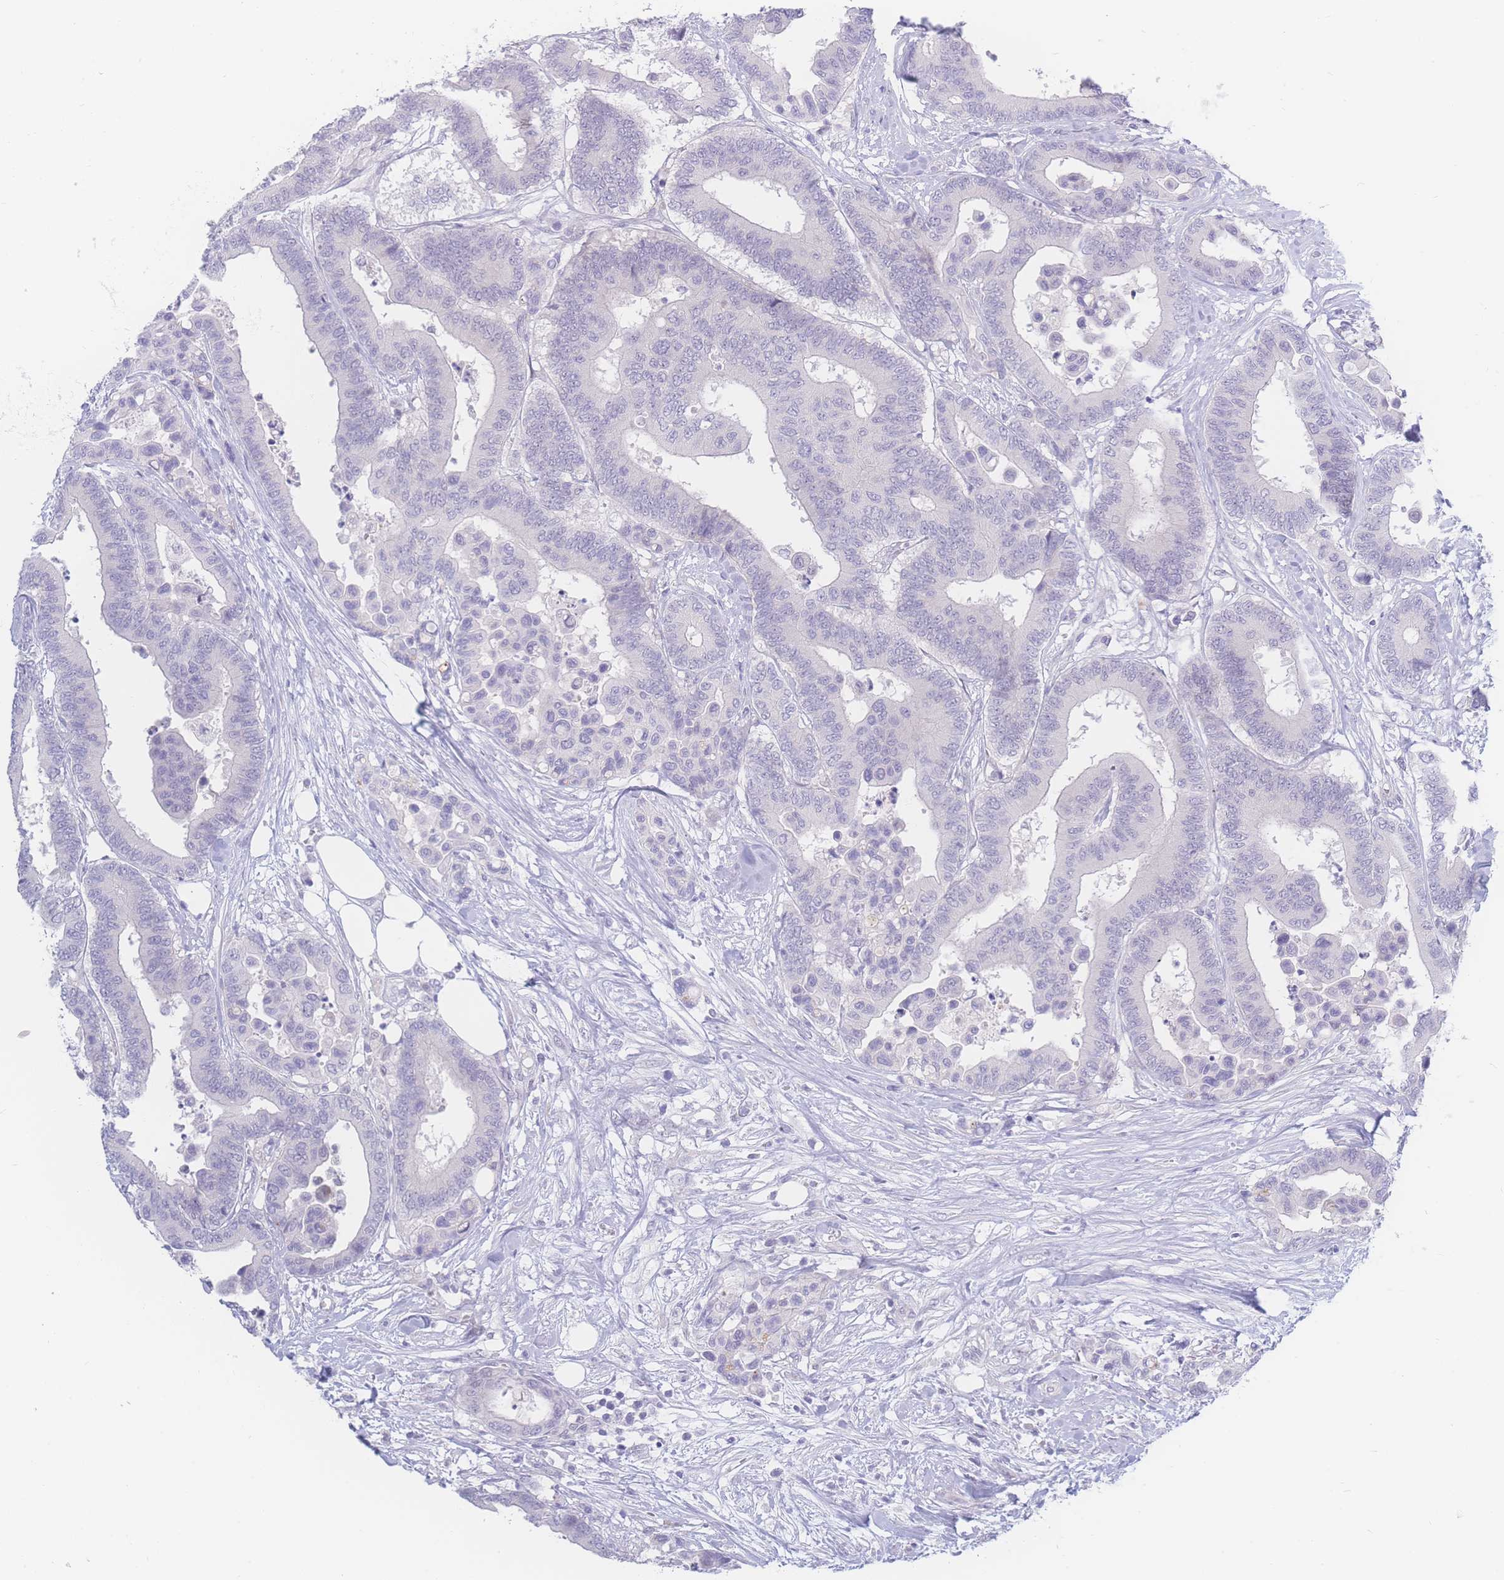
{"staining": {"intensity": "negative", "quantity": "none", "location": "none"}, "tissue": "colorectal cancer", "cell_type": "Tumor cells", "image_type": "cancer", "snomed": [{"axis": "morphology", "description": "Adenocarcinoma, NOS"}, {"axis": "topography", "description": "Colon"}], "caption": "Tumor cells are negative for protein expression in human colorectal adenocarcinoma.", "gene": "PRSS22", "patient": {"sex": "male", "age": 82}}